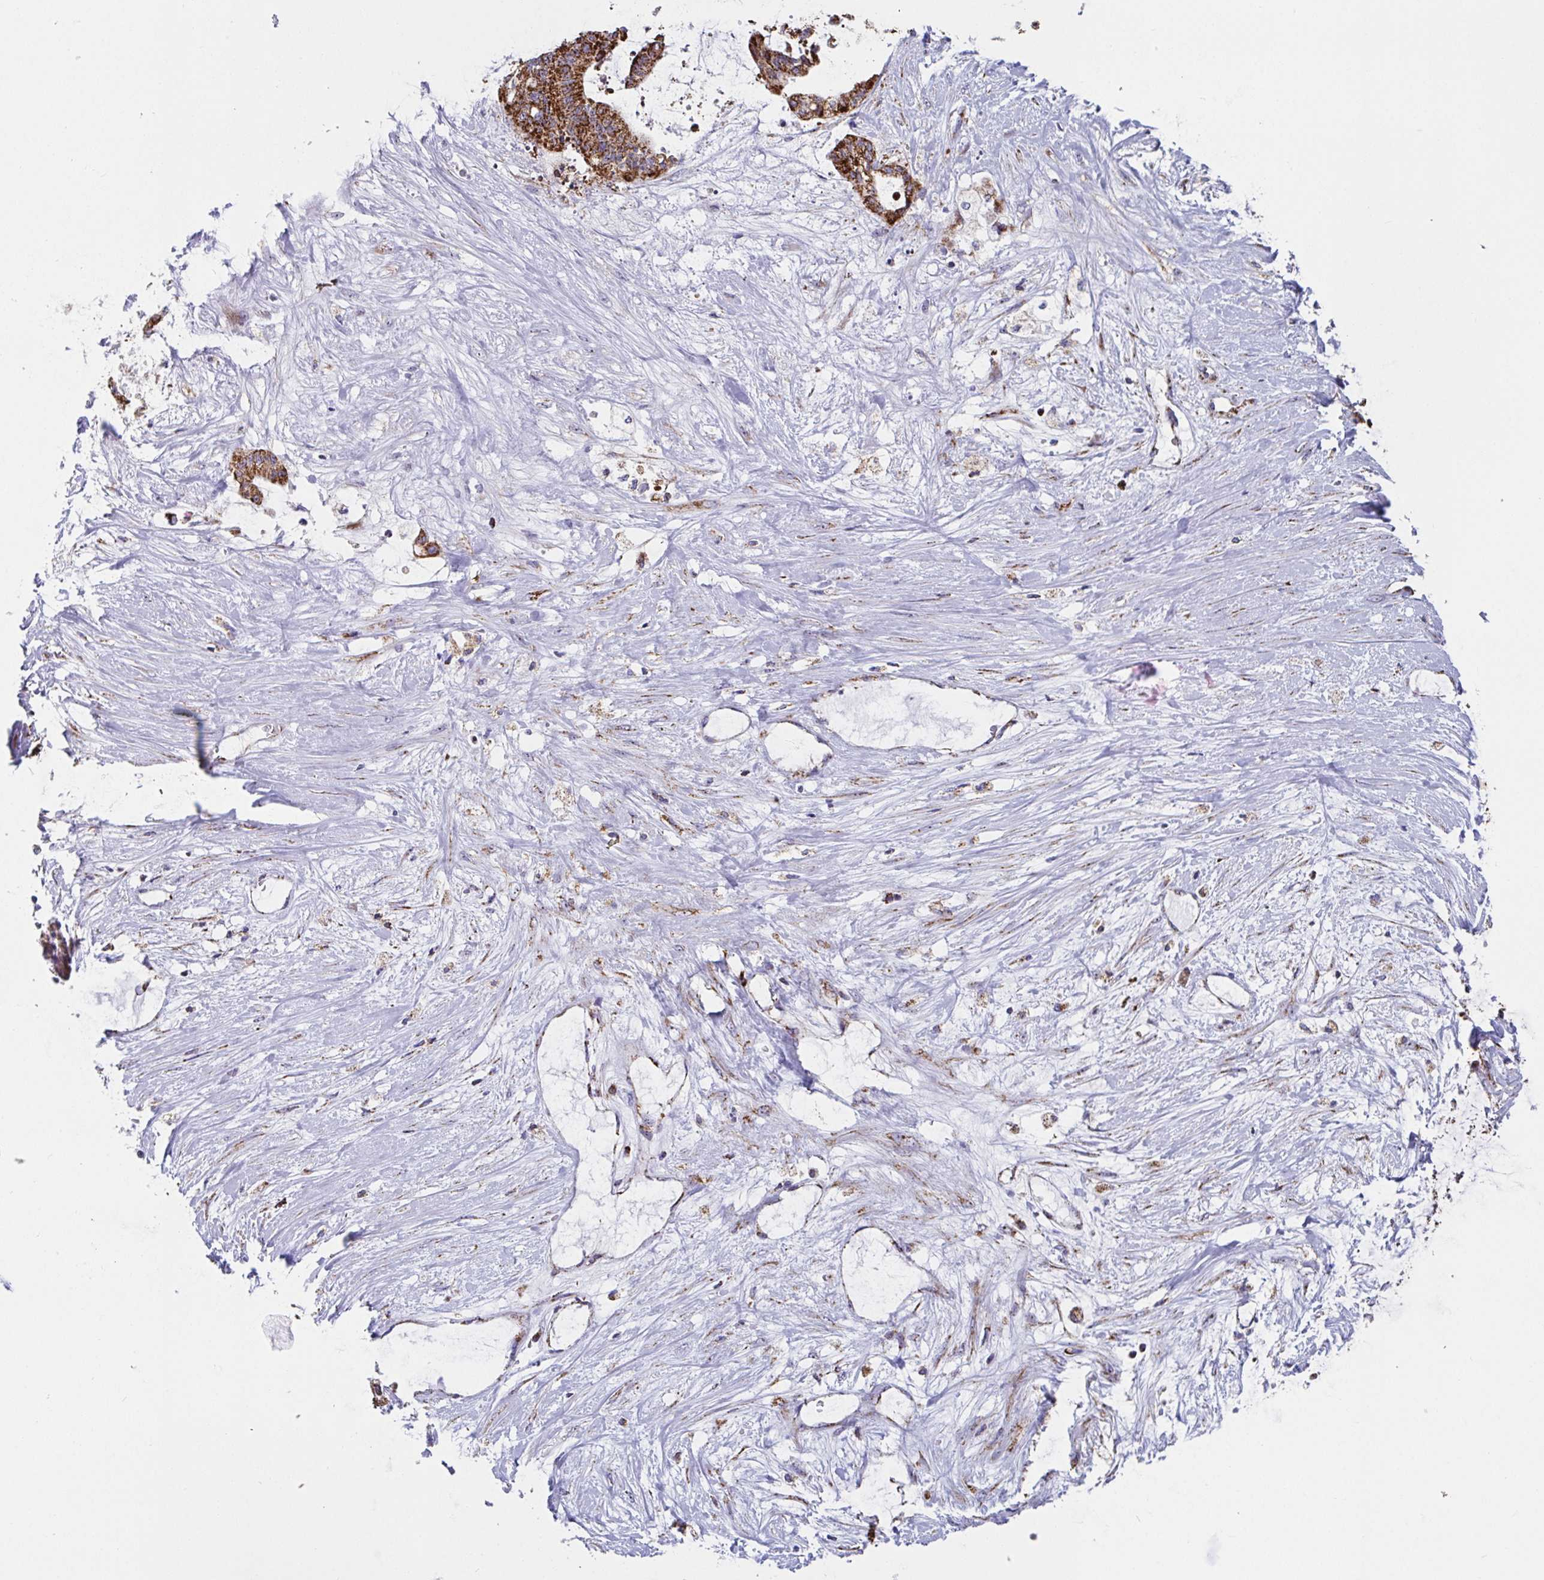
{"staining": {"intensity": "strong", "quantity": ">75%", "location": "cytoplasmic/membranous"}, "tissue": "liver cancer", "cell_type": "Tumor cells", "image_type": "cancer", "snomed": [{"axis": "morphology", "description": "Normal tissue, NOS"}, {"axis": "morphology", "description": "Cholangiocarcinoma"}, {"axis": "topography", "description": "Liver"}, {"axis": "topography", "description": "Peripheral nerve tissue"}], "caption": "Tumor cells show high levels of strong cytoplasmic/membranous expression in about >75% of cells in human liver cholangiocarcinoma.", "gene": "ATP5MJ", "patient": {"sex": "female", "age": 73}}